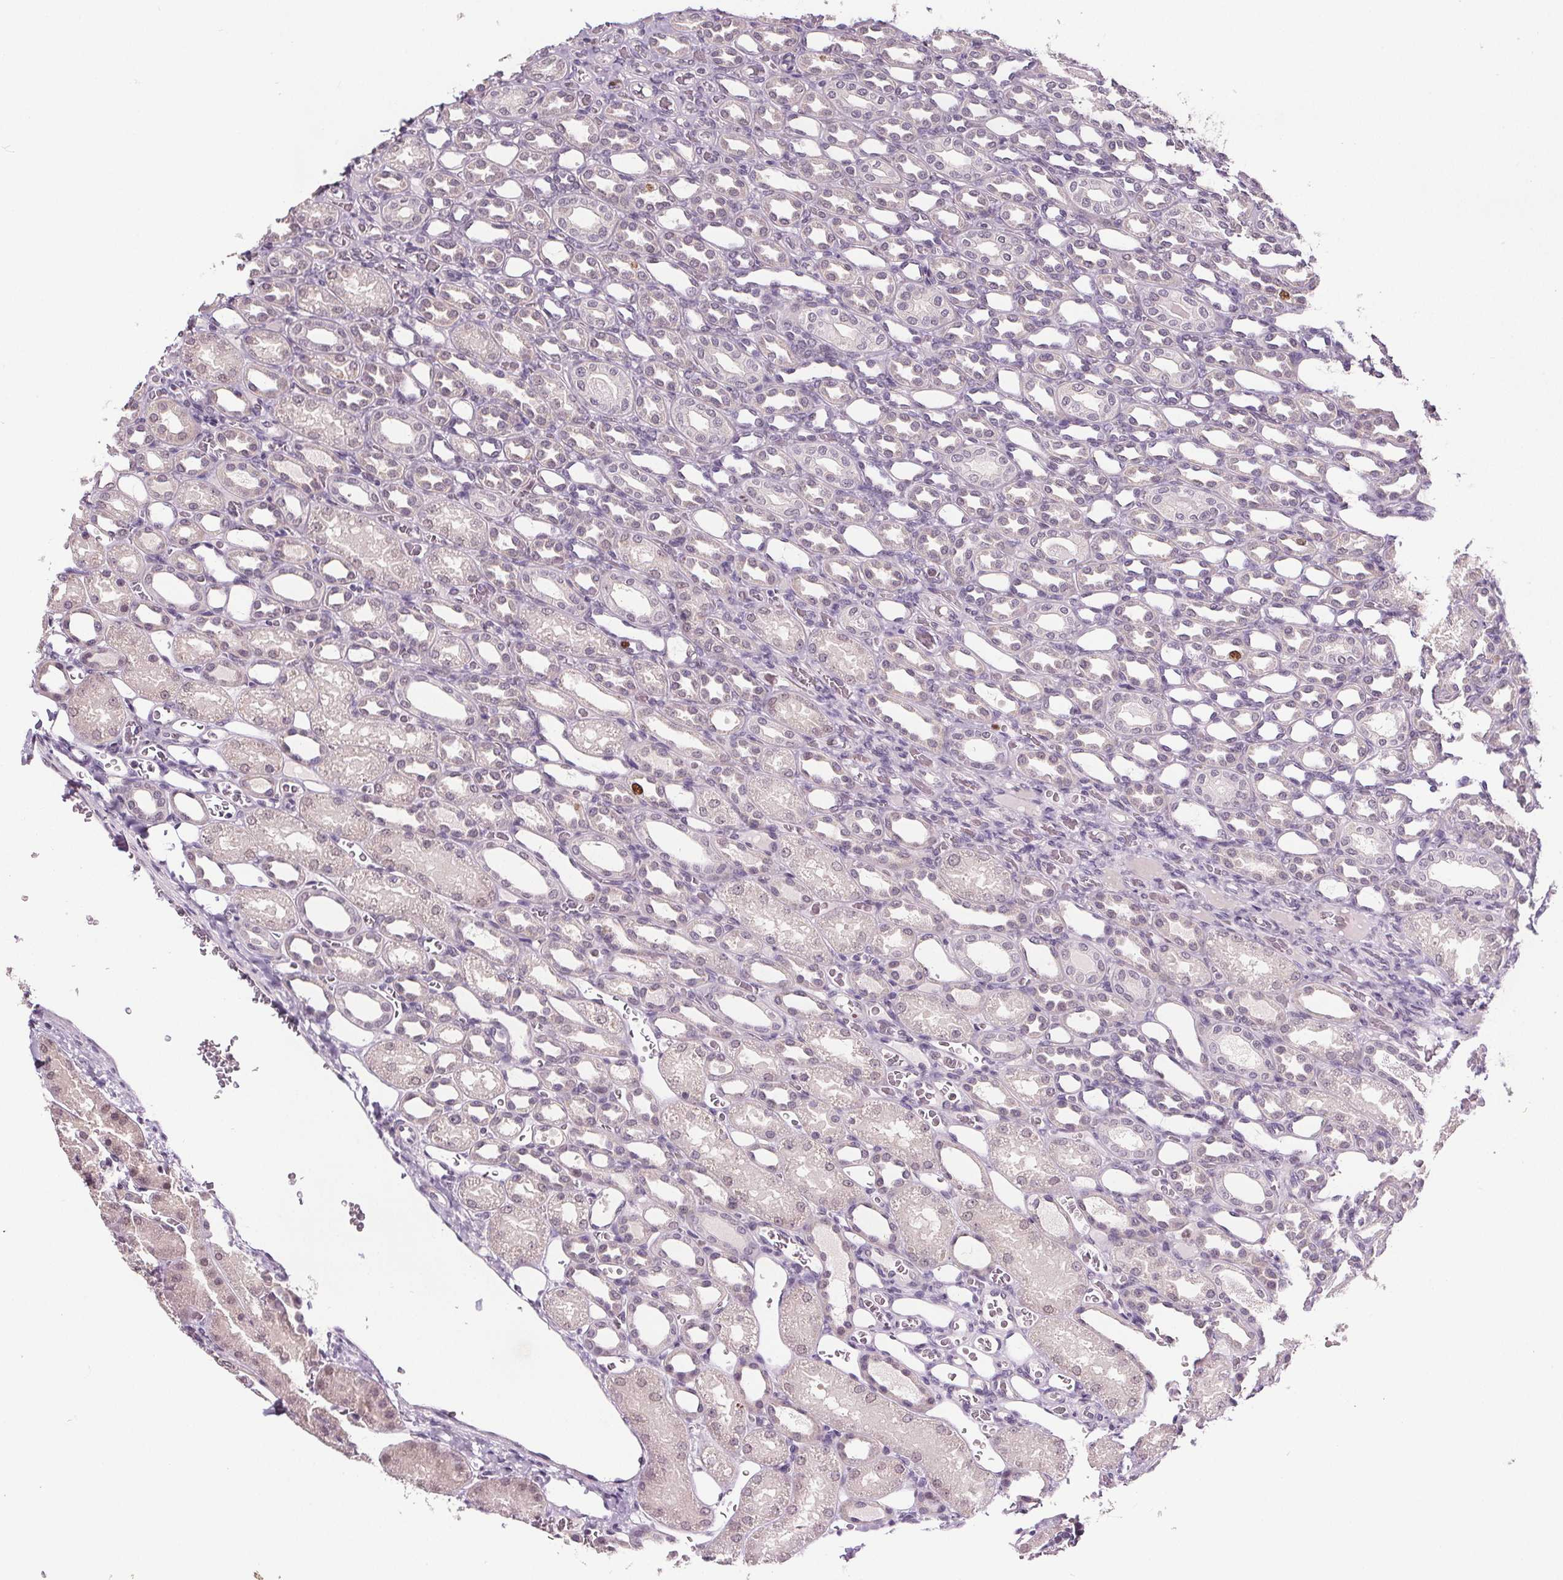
{"staining": {"intensity": "negative", "quantity": "none", "location": "none"}, "tissue": "kidney", "cell_type": "Cells in glomeruli", "image_type": "normal", "snomed": [{"axis": "morphology", "description": "Normal tissue, NOS"}, {"axis": "topography", "description": "Kidney"}], "caption": "A high-resolution image shows immunohistochemistry staining of normal kidney, which reveals no significant staining in cells in glomeruli. The staining is performed using DAB (3,3'-diaminobenzidine) brown chromogen with nuclei counter-stained in using hematoxylin.", "gene": "CENPF", "patient": {"sex": "male", "age": 2}}